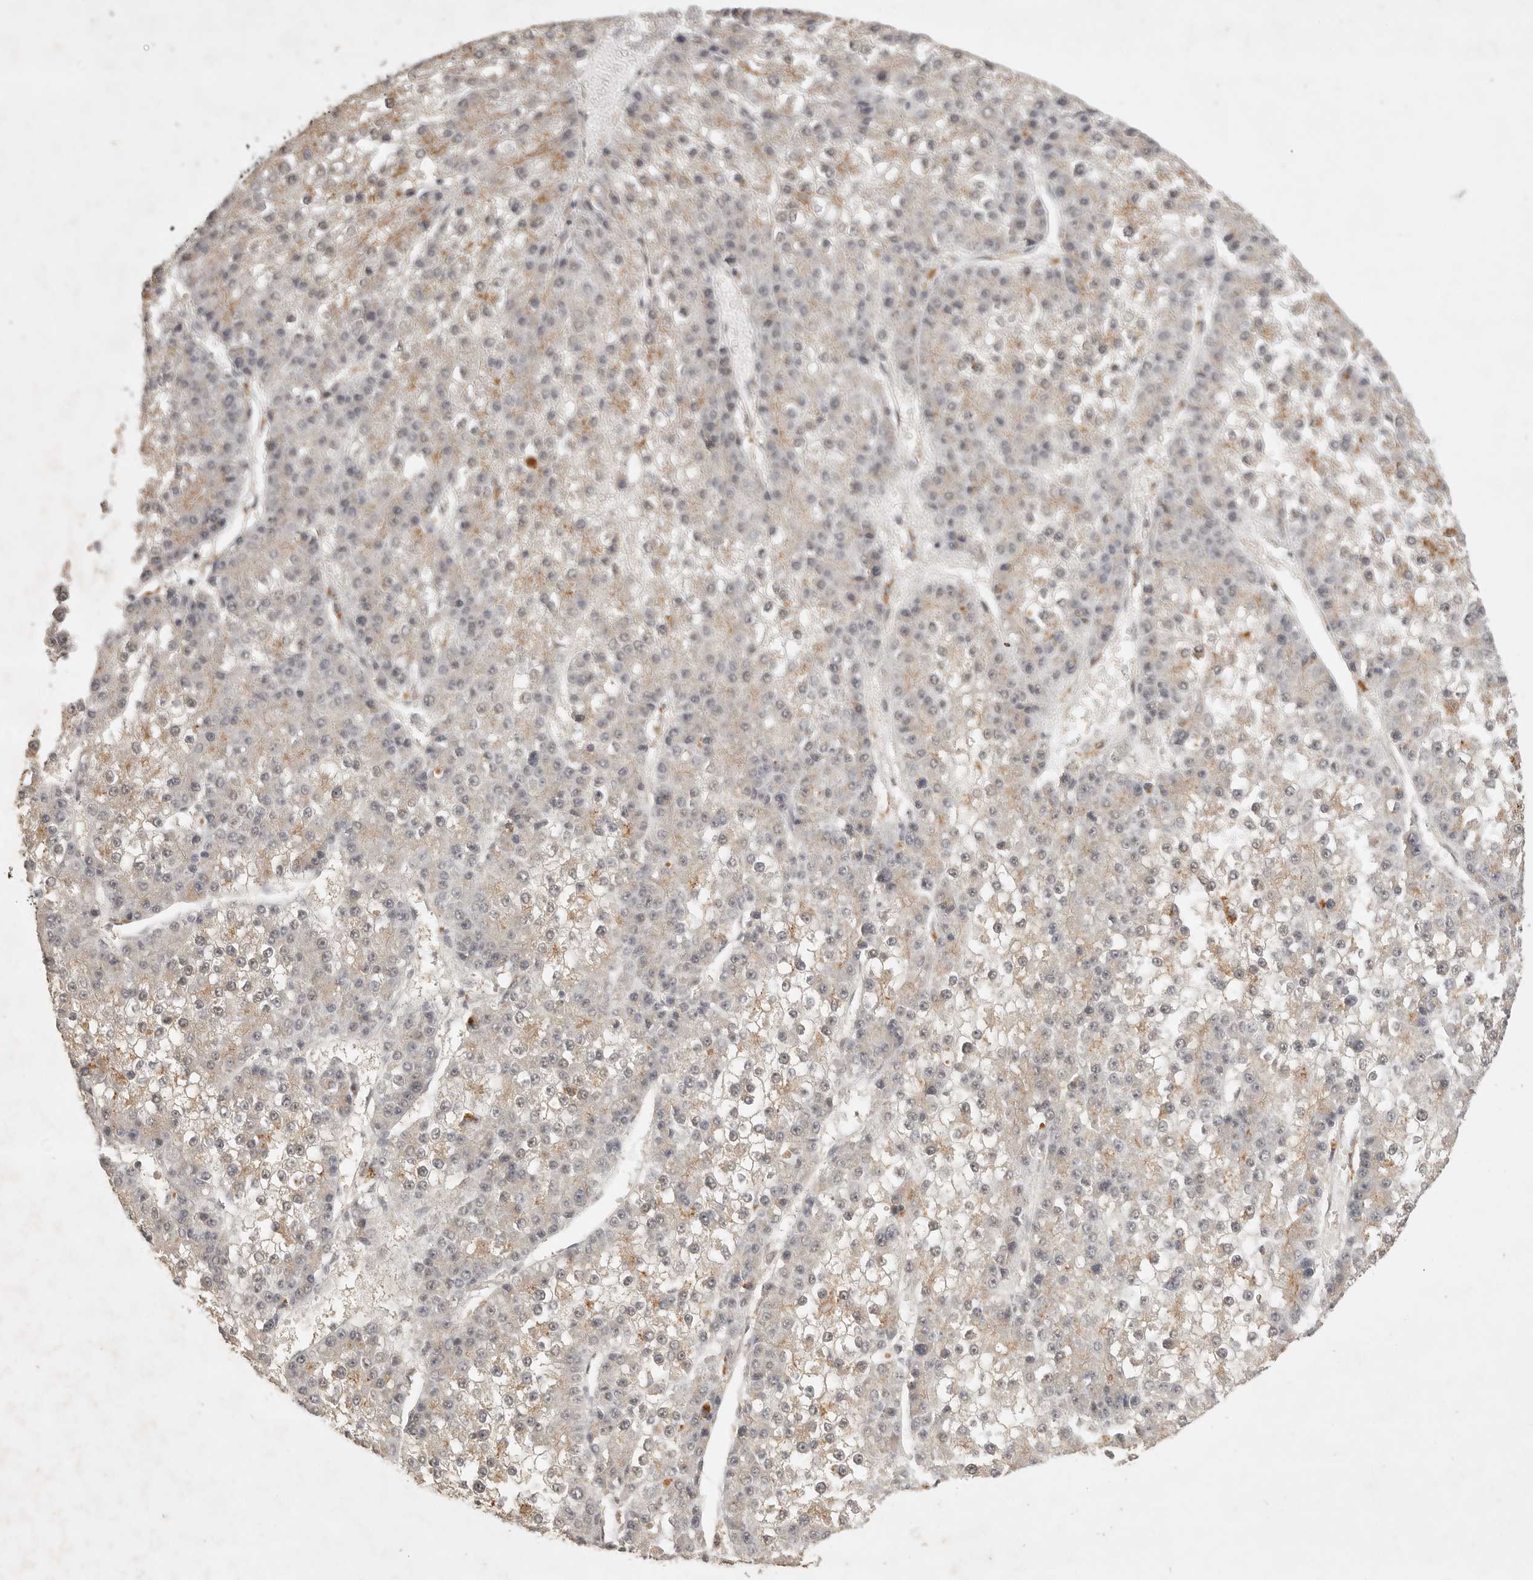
{"staining": {"intensity": "weak", "quantity": "<25%", "location": "cytoplasmic/membranous"}, "tissue": "liver cancer", "cell_type": "Tumor cells", "image_type": "cancer", "snomed": [{"axis": "morphology", "description": "Carcinoma, Hepatocellular, NOS"}, {"axis": "topography", "description": "Liver"}], "caption": "Micrograph shows no protein positivity in tumor cells of liver hepatocellular carcinoma tissue.", "gene": "POMP", "patient": {"sex": "female", "age": 73}}